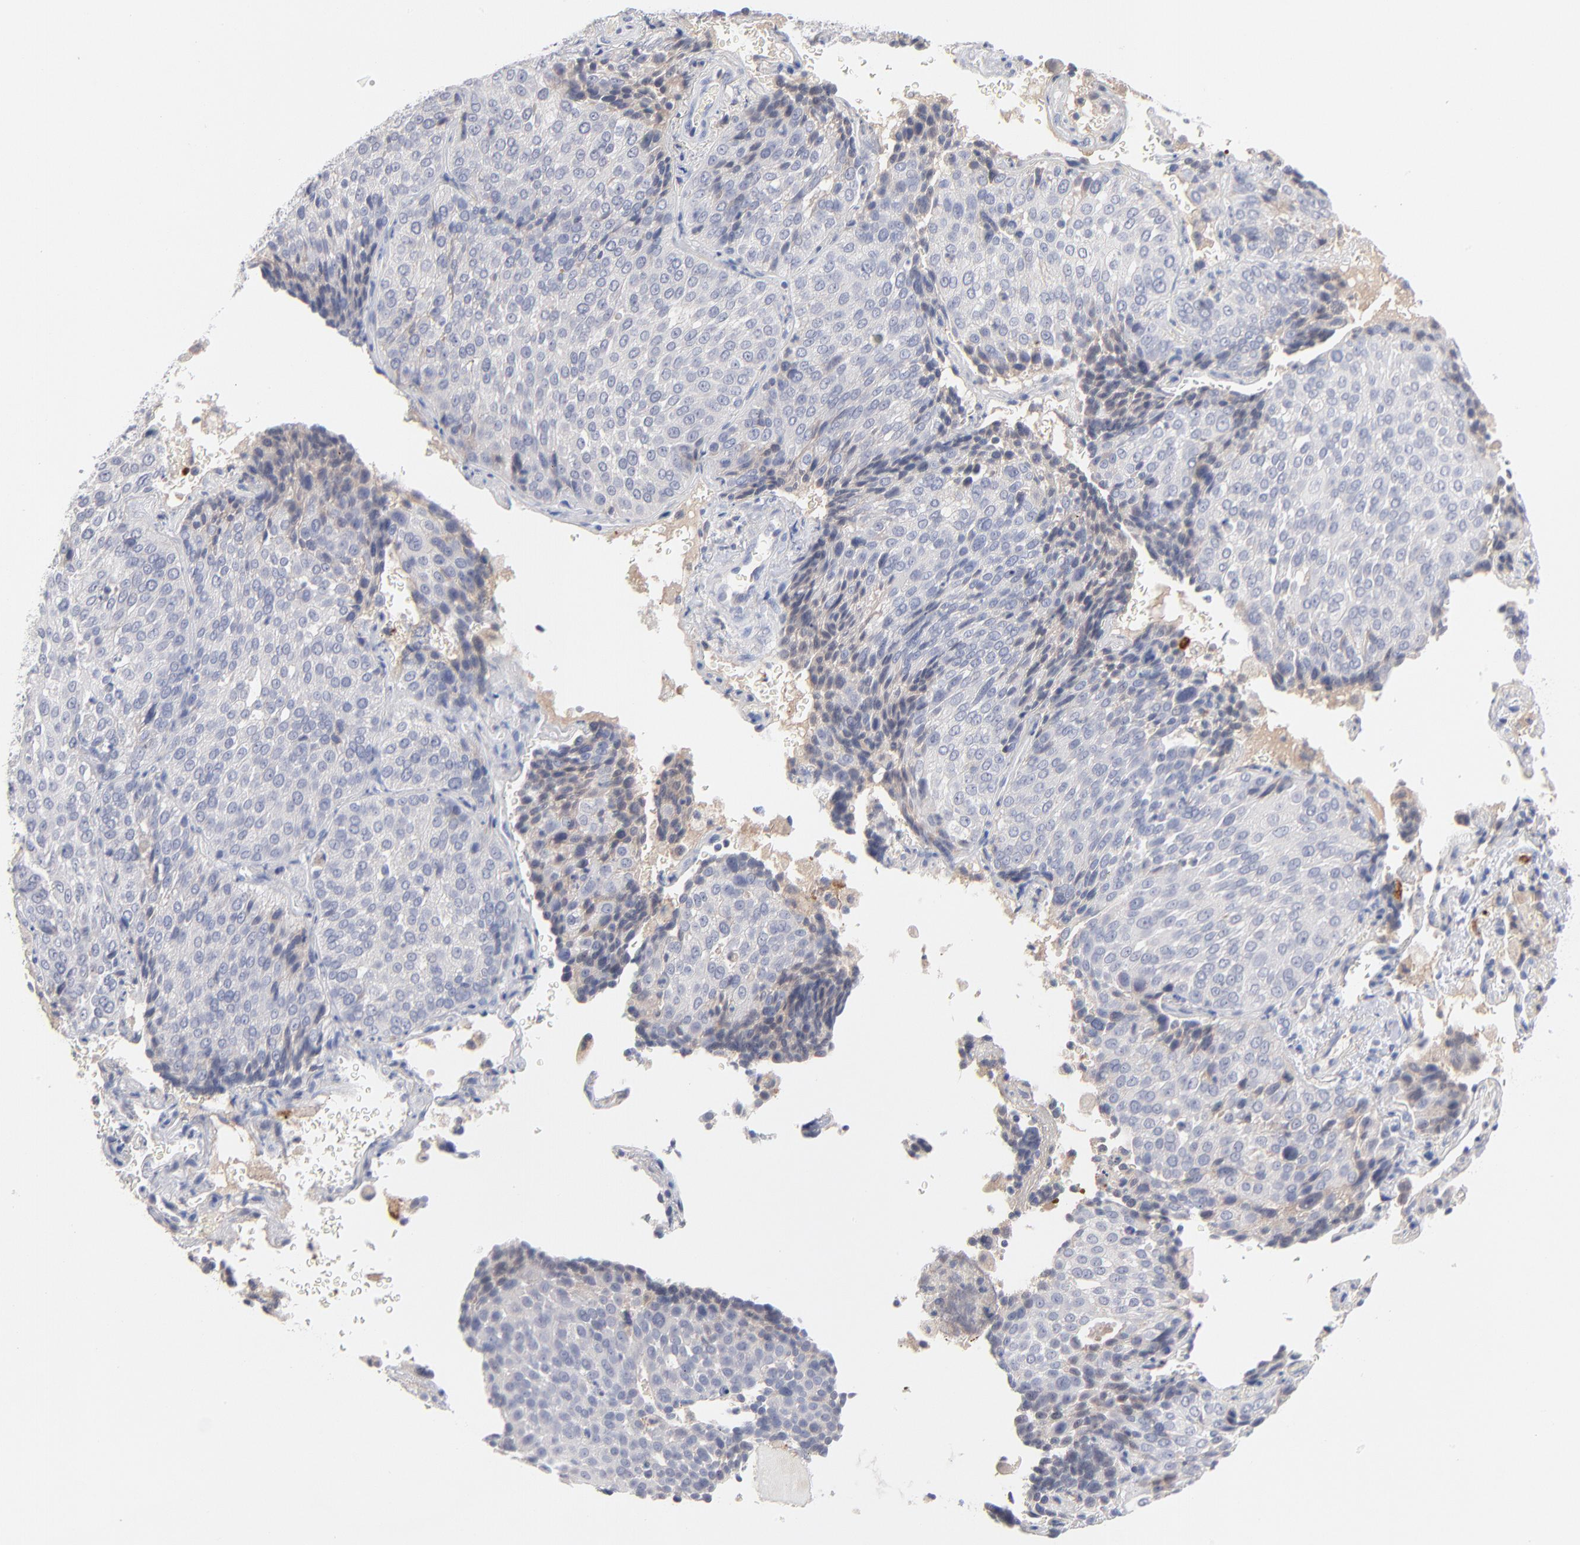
{"staining": {"intensity": "negative", "quantity": "none", "location": "none"}, "tissue": "lung cancer", "cell_type": "Tumor cells", "image_type": "cancer", "snomed": [{"axis": "morphology", "description": "Squamous cell carcinoma, NOS"}, {"axis": "topography", "description": "Lung"}], "caption": "DAB (3,3'-diaminobenzidine) immunohistochemical staining of human lung squamous cell carcinoma exhibits no significant expression in tumor cells. The staining was performed using DAB (3,3'-diaminobenzidine) to visualize the protein expression in brown, while the nuclei were stained in blue with hematoxylin (Magnification: 20x).", "gene": "F12", "patient": {"sex": "male", "age": 54}}